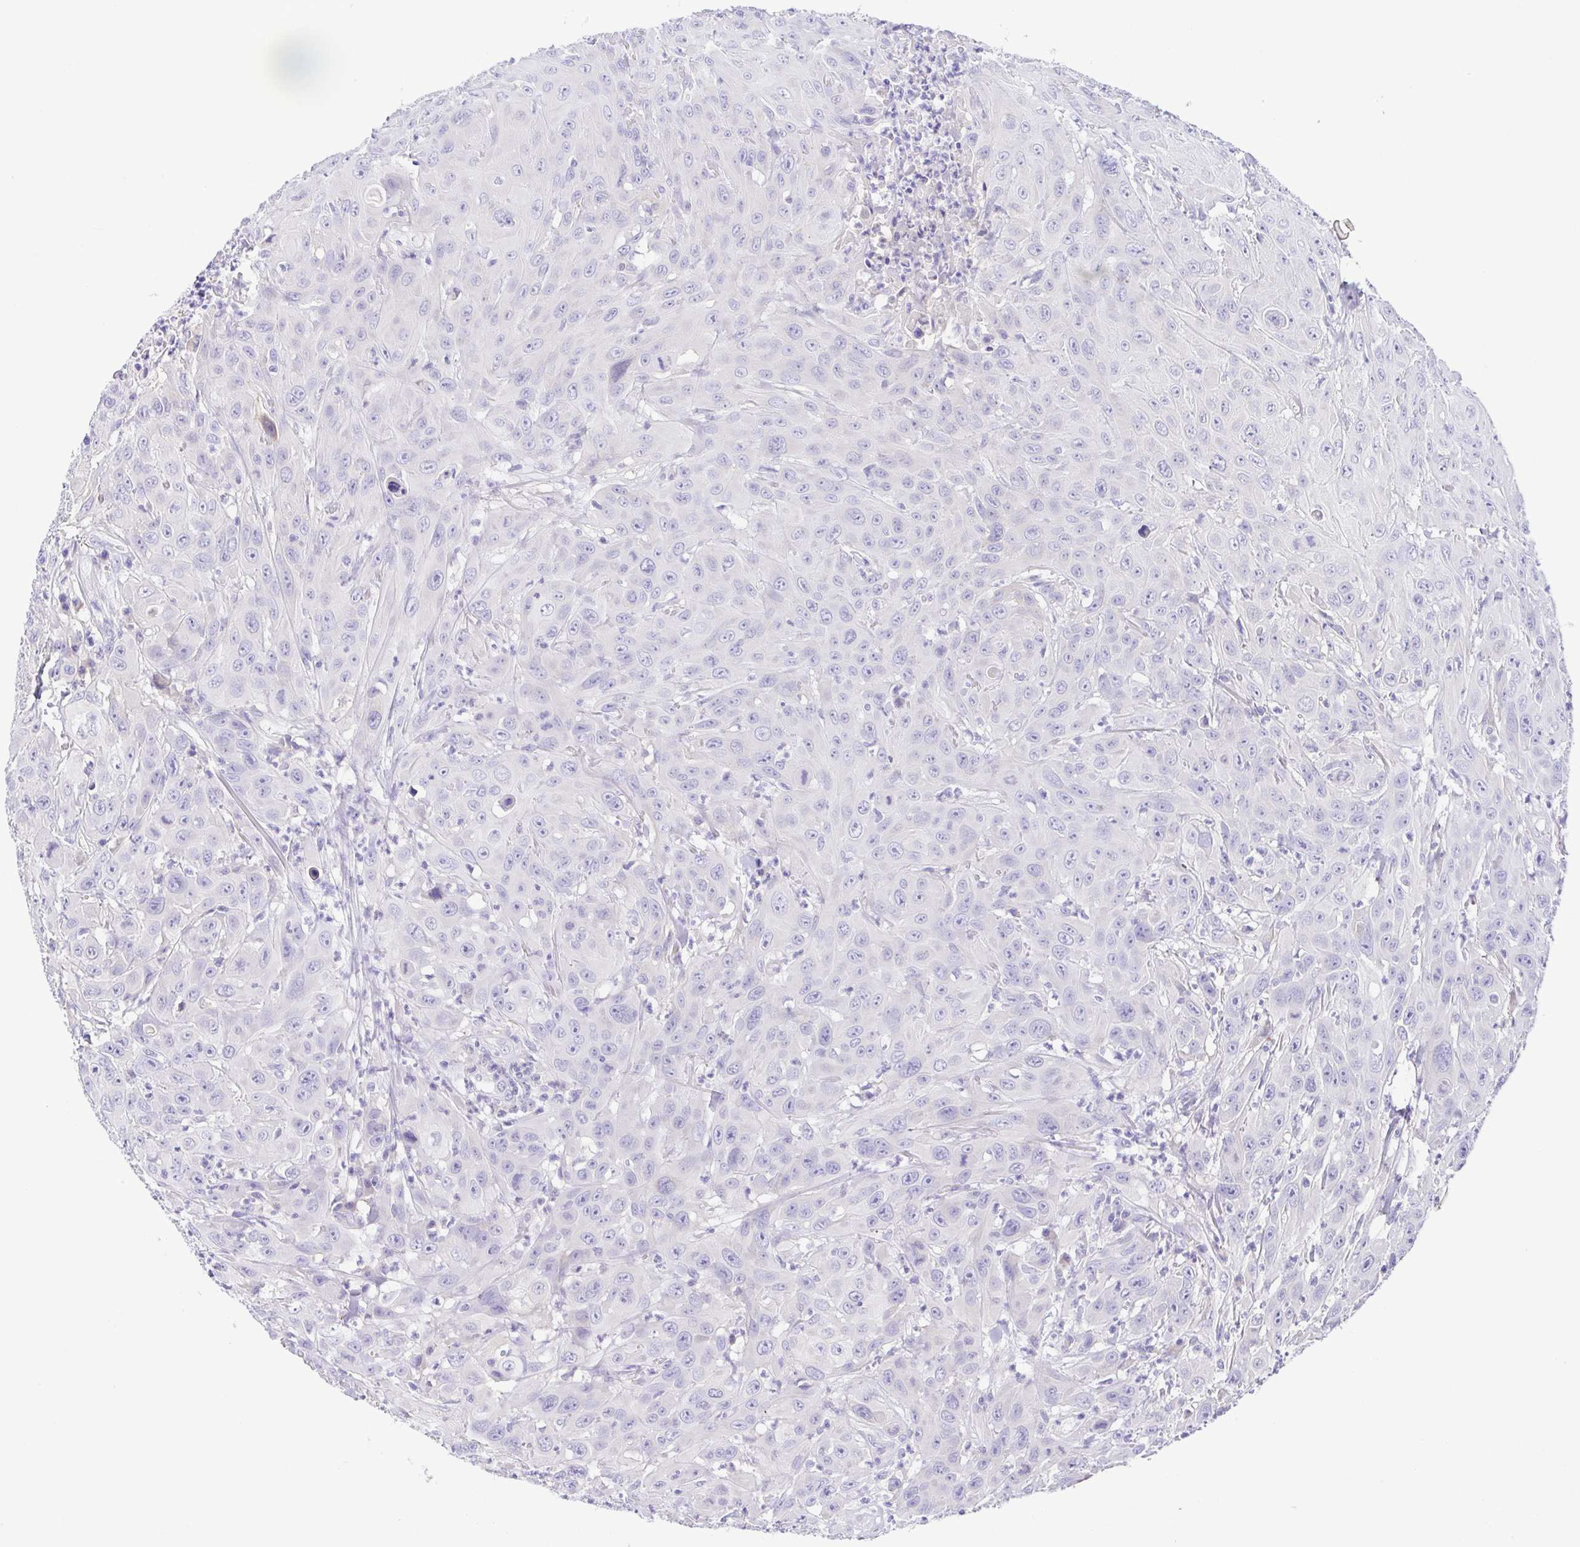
{"staining": {"intensity": "negative", "quantity": "none", "location": "none"}, "tissue": "head and neck cancer", "cell_type": "Tumor cells", "image_type": "cancer", "snomed": [{"axis": "morphology", "description": "Squamous cell carcinoma, NOS"}, {"axis": "topography", "description": "Skin"}, {"axis": "topography", "description": "Head-Neck"}], "caption": "Head and neck cancer stained for a protein using immunohistochemistry (IHC) shows no positivity tumor cells.", "gene": "A1BG", "patient": {"sex": "male", "age": 80}}